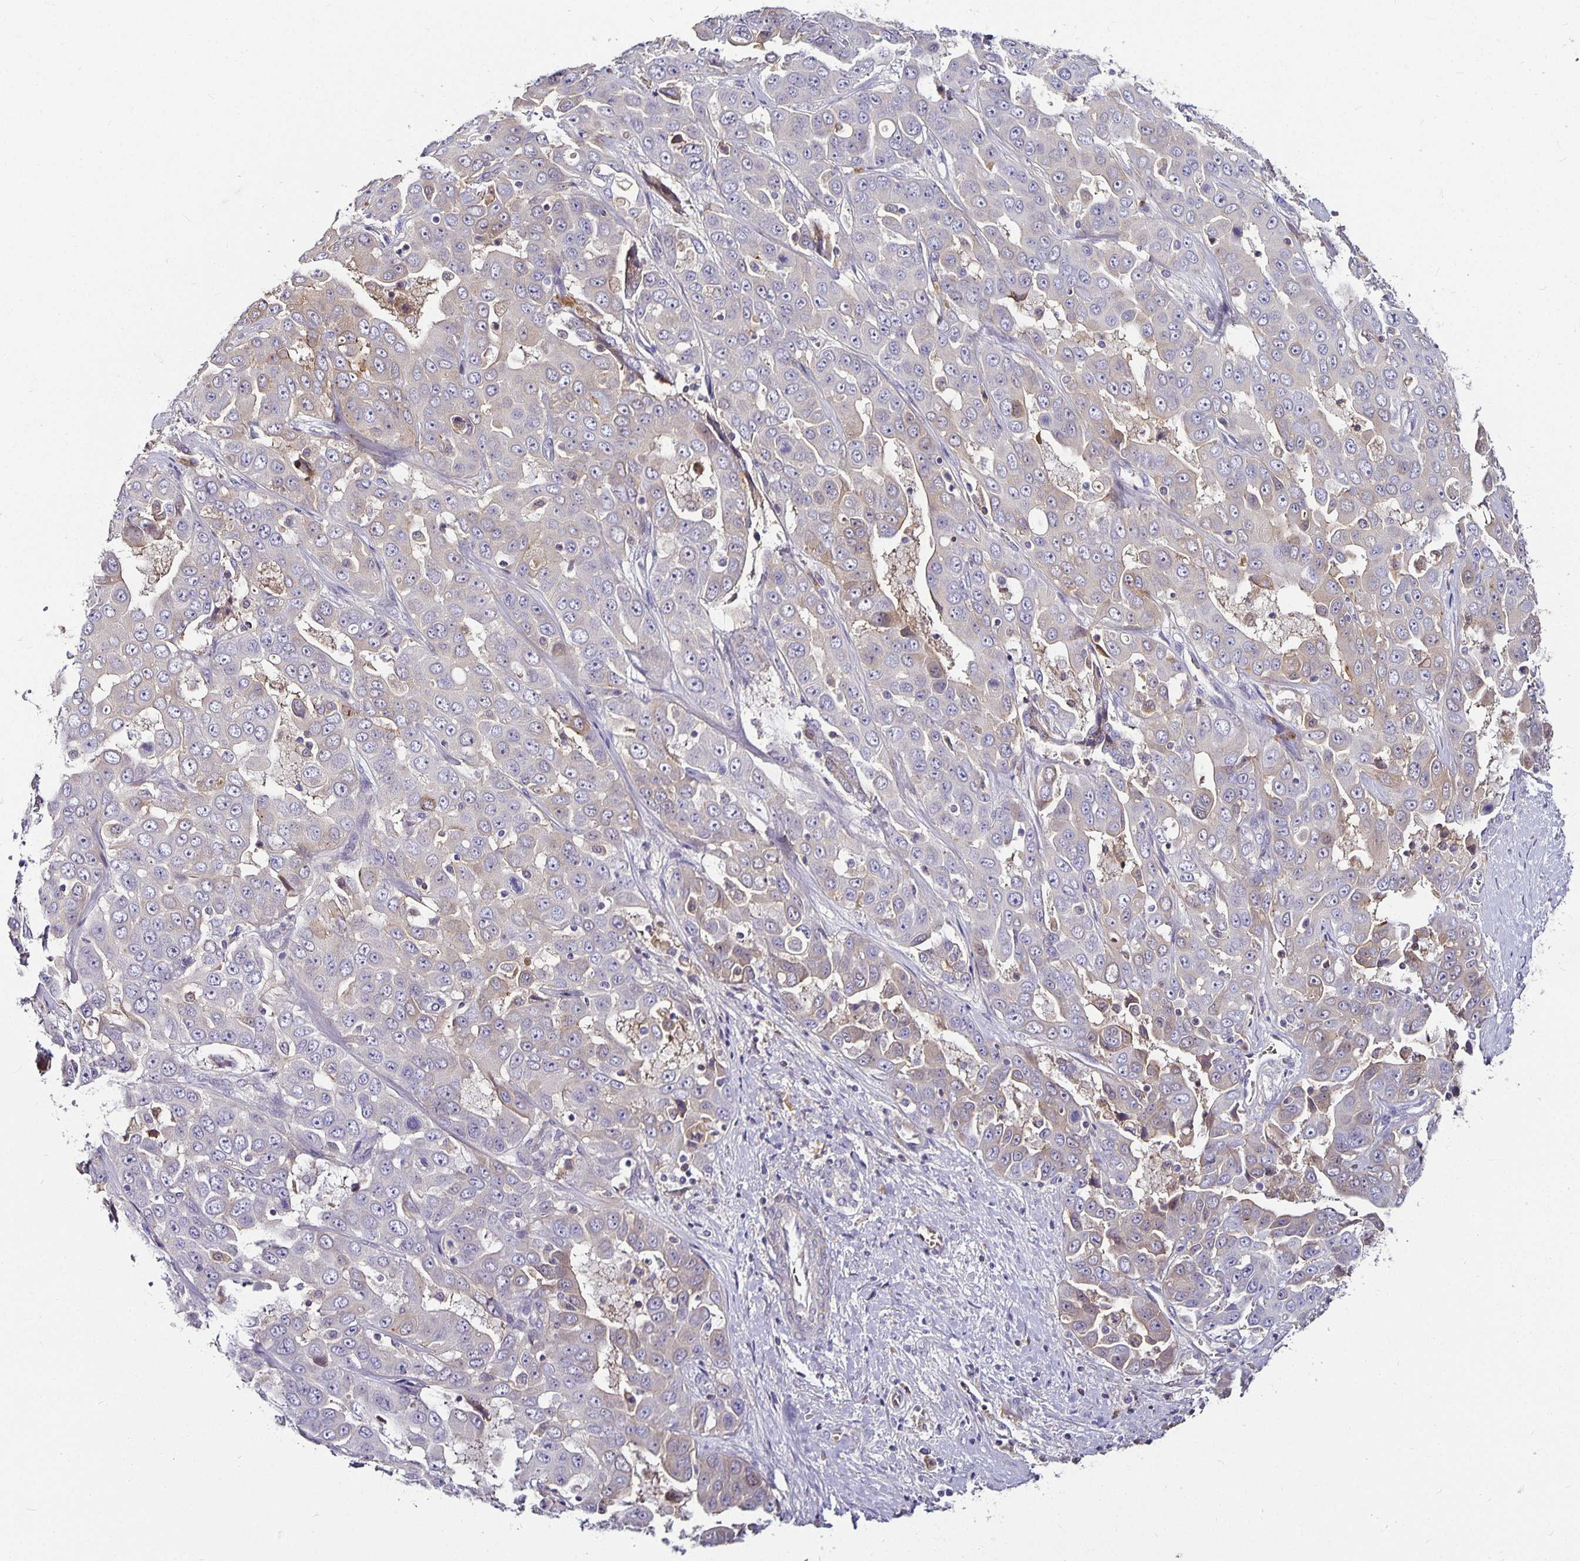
{"staining": {"intensity": "weak", "quantity": "<25%", "location": "cytoplasmic/membranous"}, "tissue": "liver cancer", "cell_type": "Tumor cells", "image_type": "cancer", "snomed": [{"axis": "morphology", "description": "Cholangiocarcinoma"}, {"axis": "topography", "description": "Liver"}], "caption": "High power microscopy image of an IHC histopathology image of liver cholangiocarcinoma, revealing no significant staining in tumor cells. (Brightfield microscopy of DAB immunohistochemistry at high magnification).", "gene": "CA12", "patient": {"sex": "female", "age": 52}}